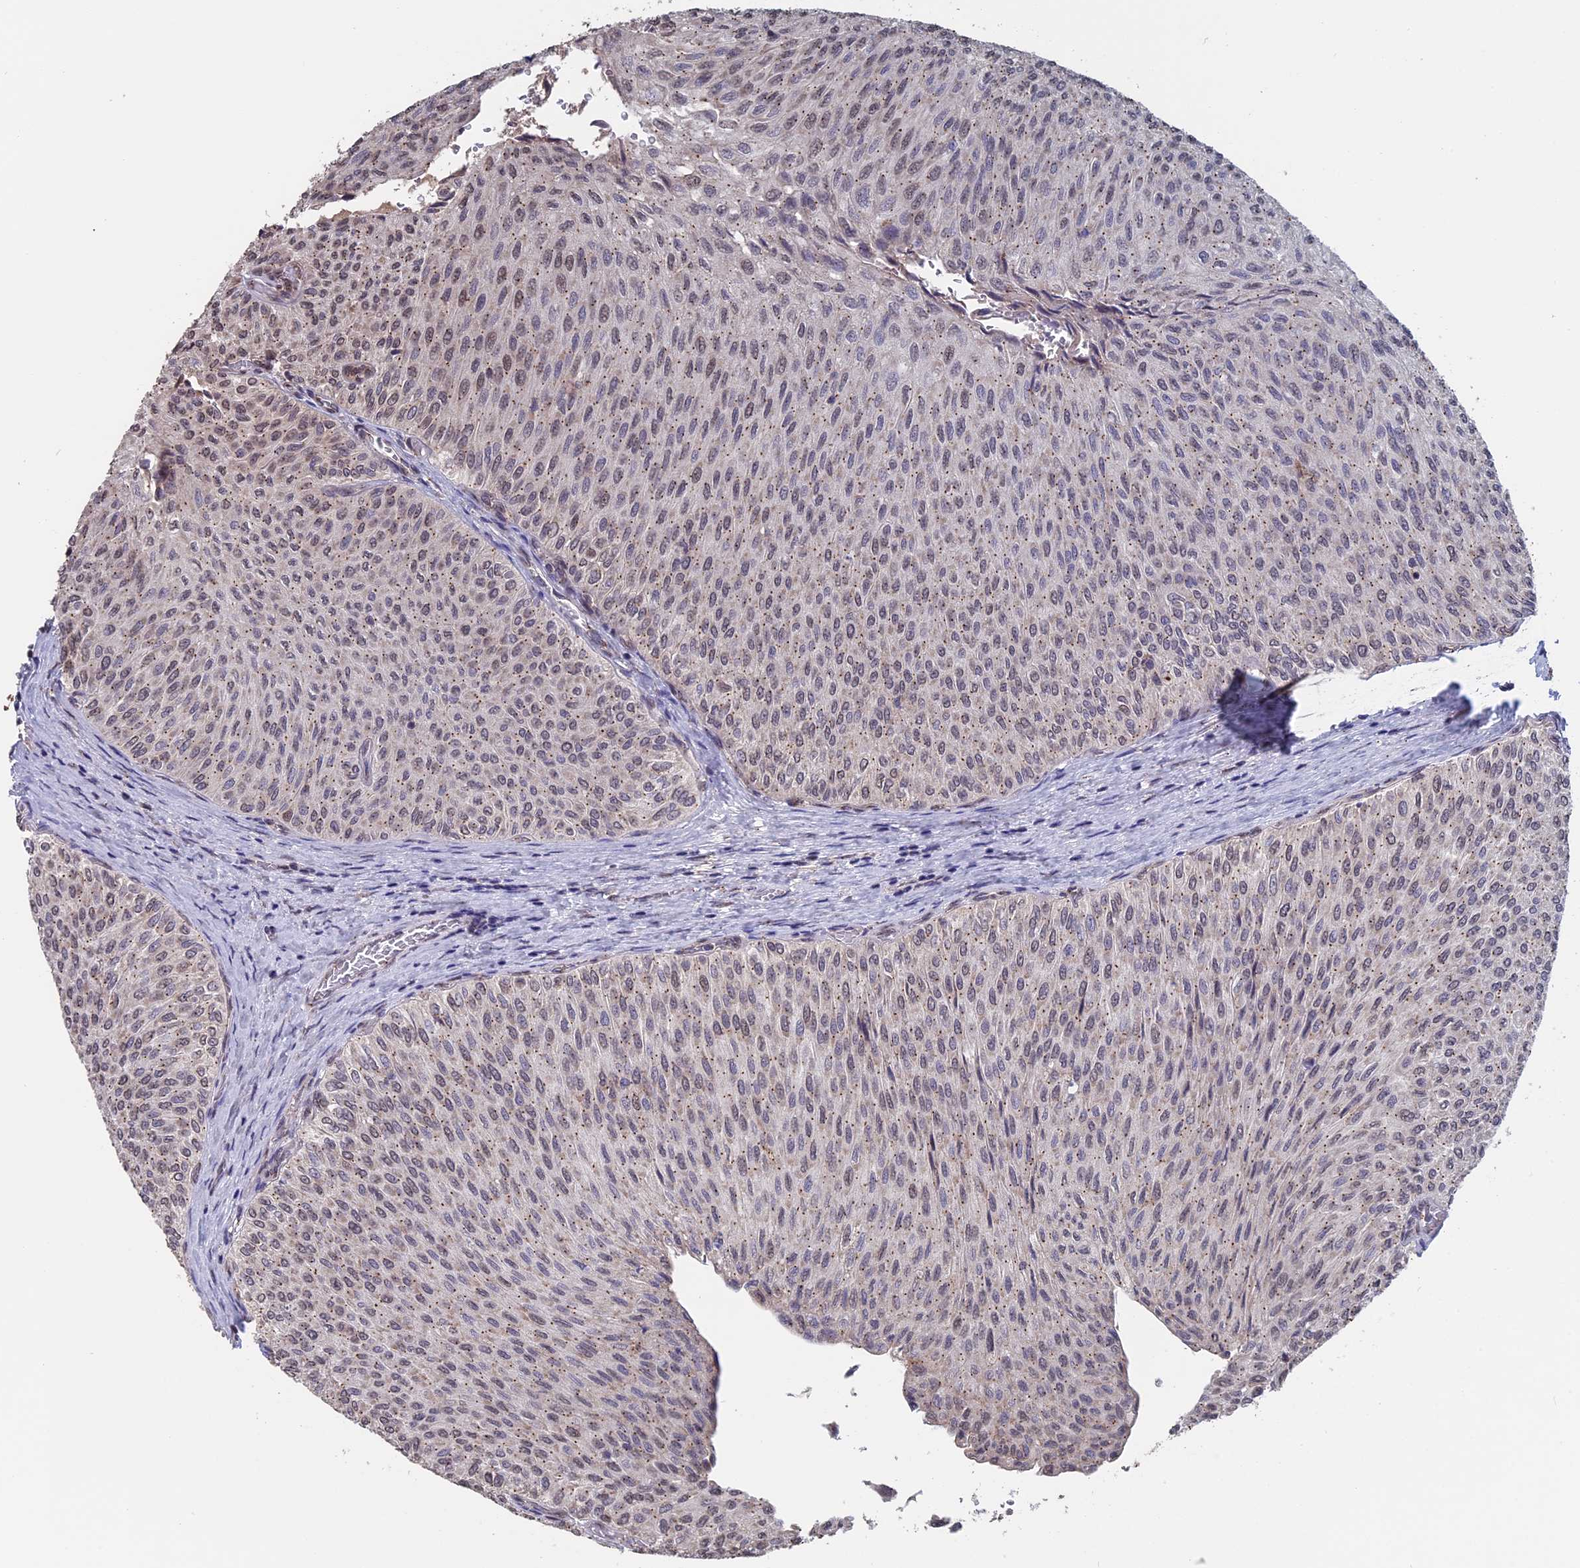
{"staining": {"intensity": "weak", "quantity": "25%-75%", "location": "nuclear"}, "tissue": "urothelial cancer", "cell_type": "Tumor cells", "image_type": "cancer", "snomed": [{"axis": "morphology", "description": "Urothelial carcinoma, Low grade"}, {"axis": "topography", "description": "Urinary bladder"}], "caption": "Weak nuclear expression for a protein is appreciated in about 25%-75% of tumor cells of urothelial cancer using IHC.", "gene": "PIGQ", "patient": {"sex": "male", "age": 78}}